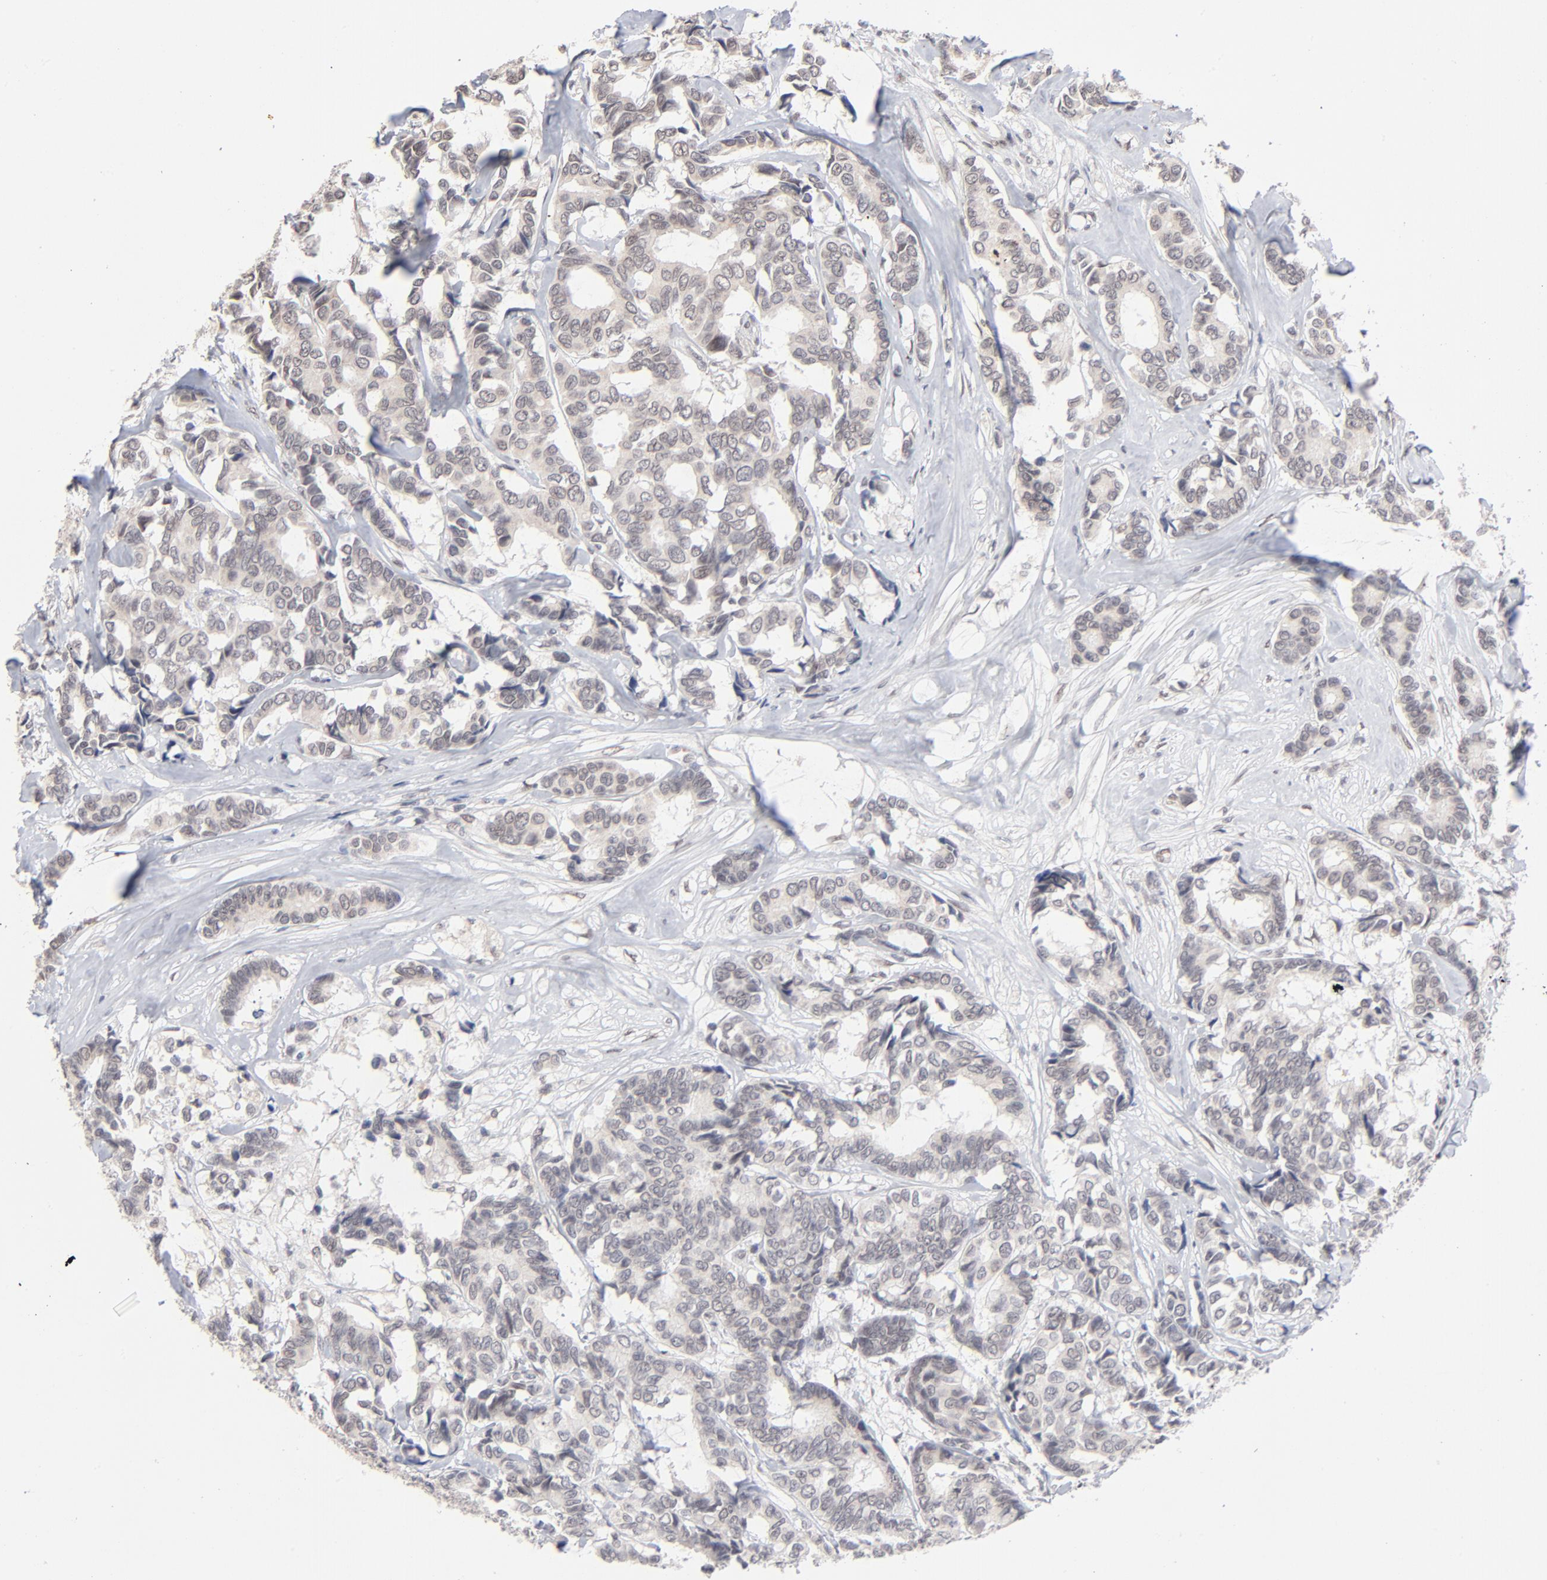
{"staining": {"intensity": "negative", "quantity": "none", "location": "none"}, "tissue": "breast cancer", "cell_type": "Tumor cells", "image_type": "cancer", "snomed": [{"axis": "morphology", "description": "Duct carcinoma"}, {"axis": "topography", "description": "Breast"}], "caption": "There is no significant positivity in tumor cells of infiltrating ductal carcinoma (breast).", "gene": "MBIP", "patient": {"sex": "female", "age": 87}}